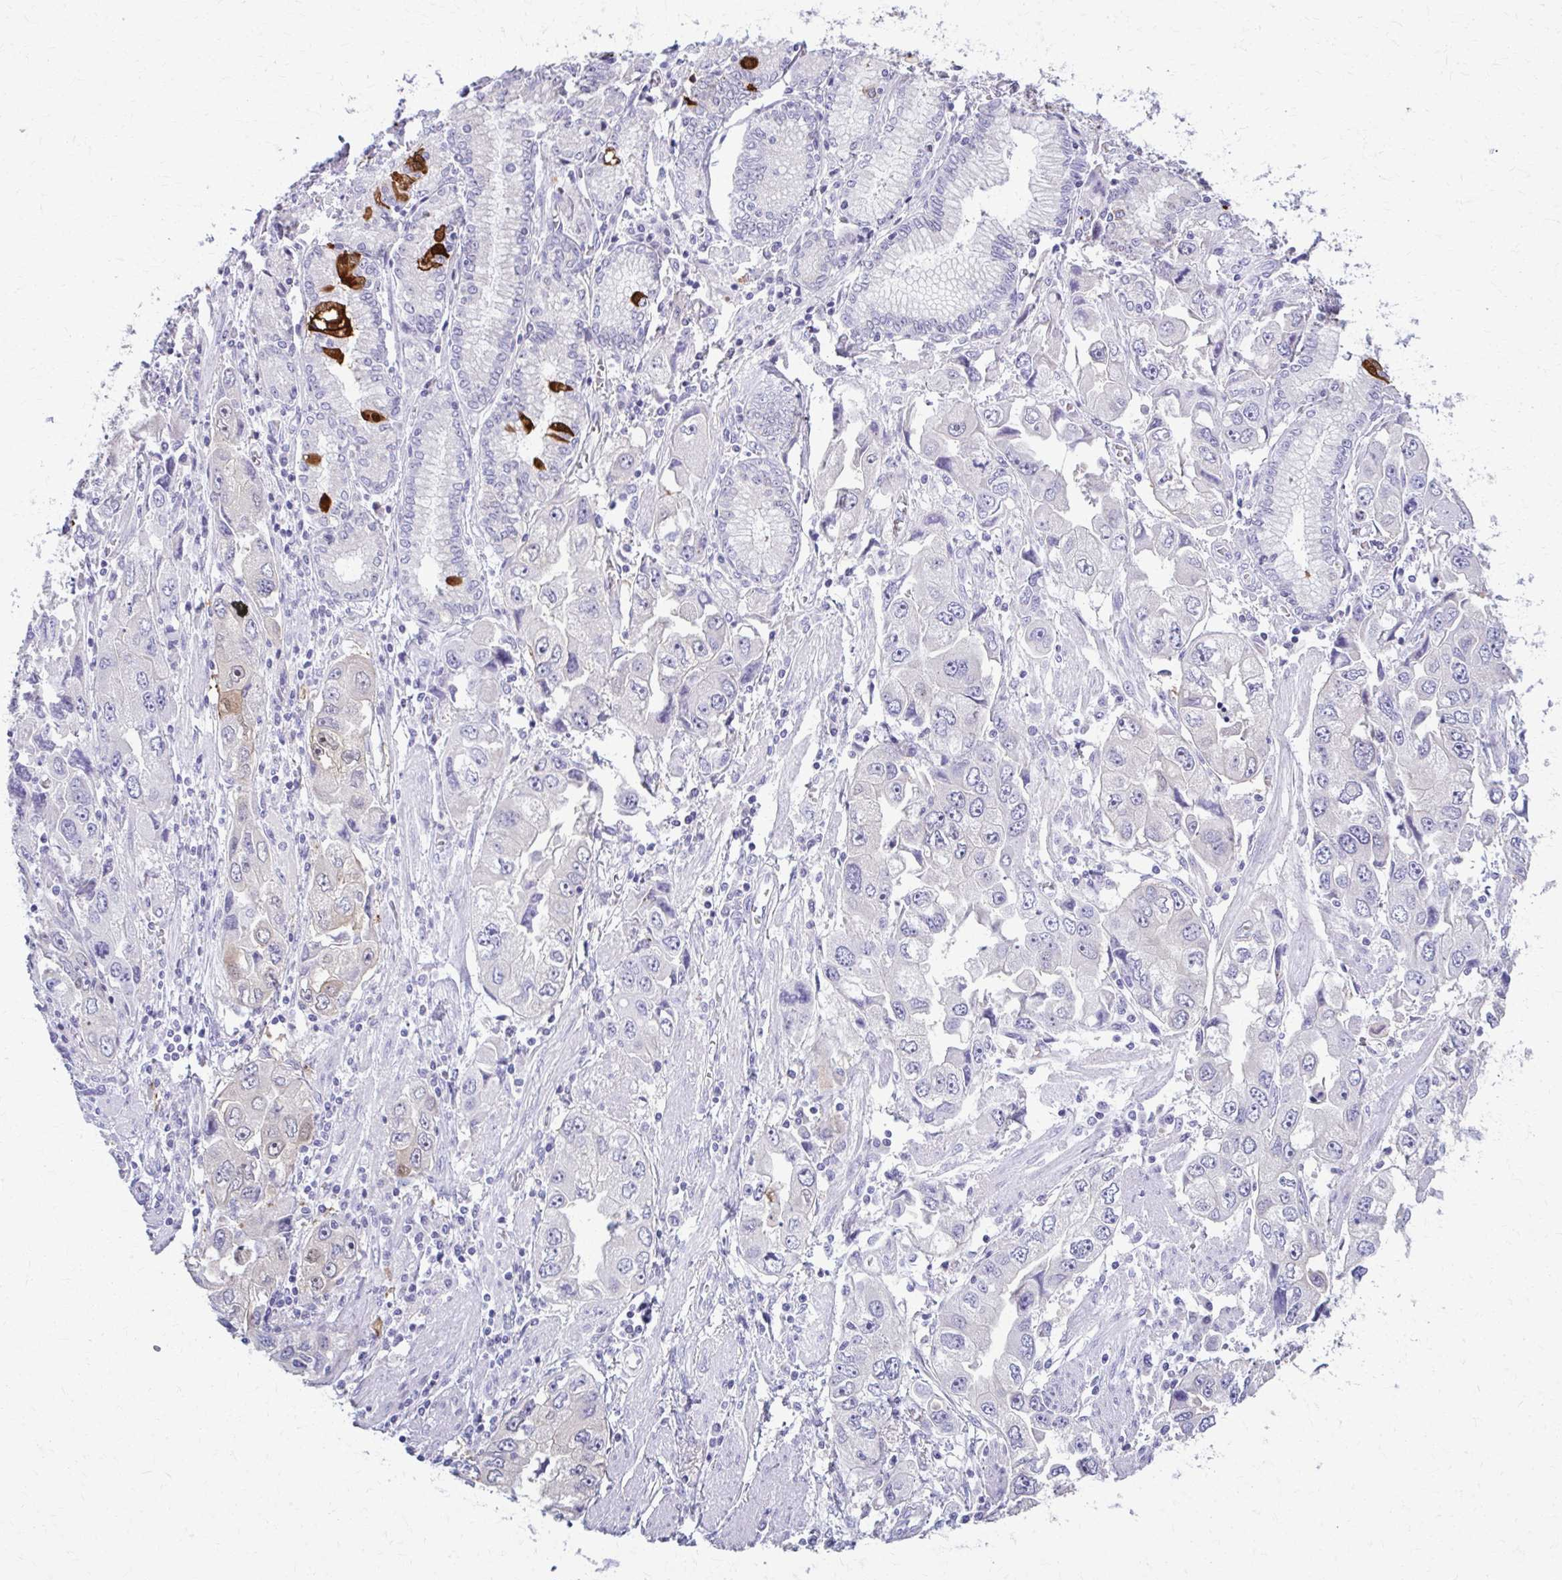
{"staining": {"intensity": "negative", "quantity": "none", "location": "none"}, "tissue": "stomach cancer", "cell_type": "Tumor cells", "image_type": "cancer", "snomed": [{"axis": "morphology", "description": "Adenocarcinoma, NOS"}, {"axis": "topography", "description": "Stomach, lower"}], "caption": "Stomach cancer (adenocarcinoma) stained for a protein using immunohistochemistry displays no positivity tumor cells.", "gene": "OR4M1", "patient": {"sex": "female", "age": 93}}